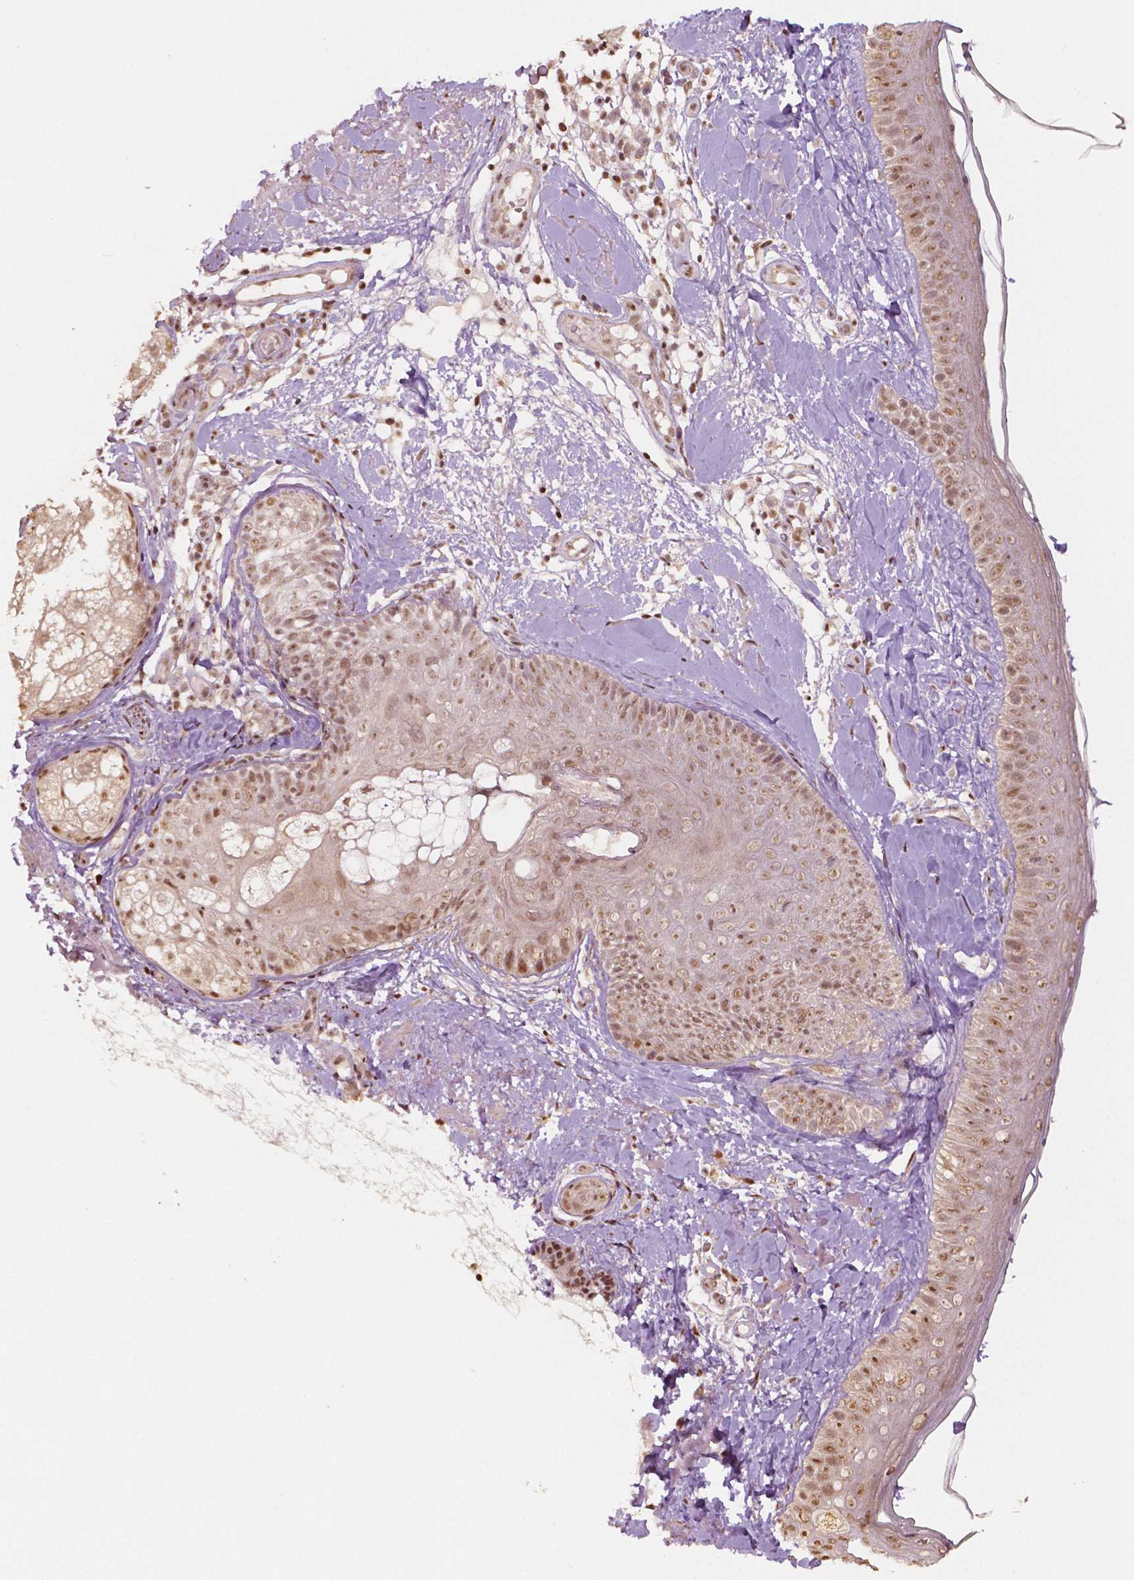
{"staining": {"intensity": "moderate", "quantity": ">75%", "location": "nuclear"}, "tissue": "skin", "cell_type": "Fibroblasts", "image_type": "normal", "snomed": [{"axis": "morphology", "description": "Normal tissue, NOS"}, {"axis": "topography", "description": "Skin"}], "caption": "Immunohistochemical staining of unremarkable human skin reveals medium levels of moderate nuclear expression in approximately >75% of fibroblasts.", "gene": "DEK", "patient": {"sex": "male", "age": 73}}